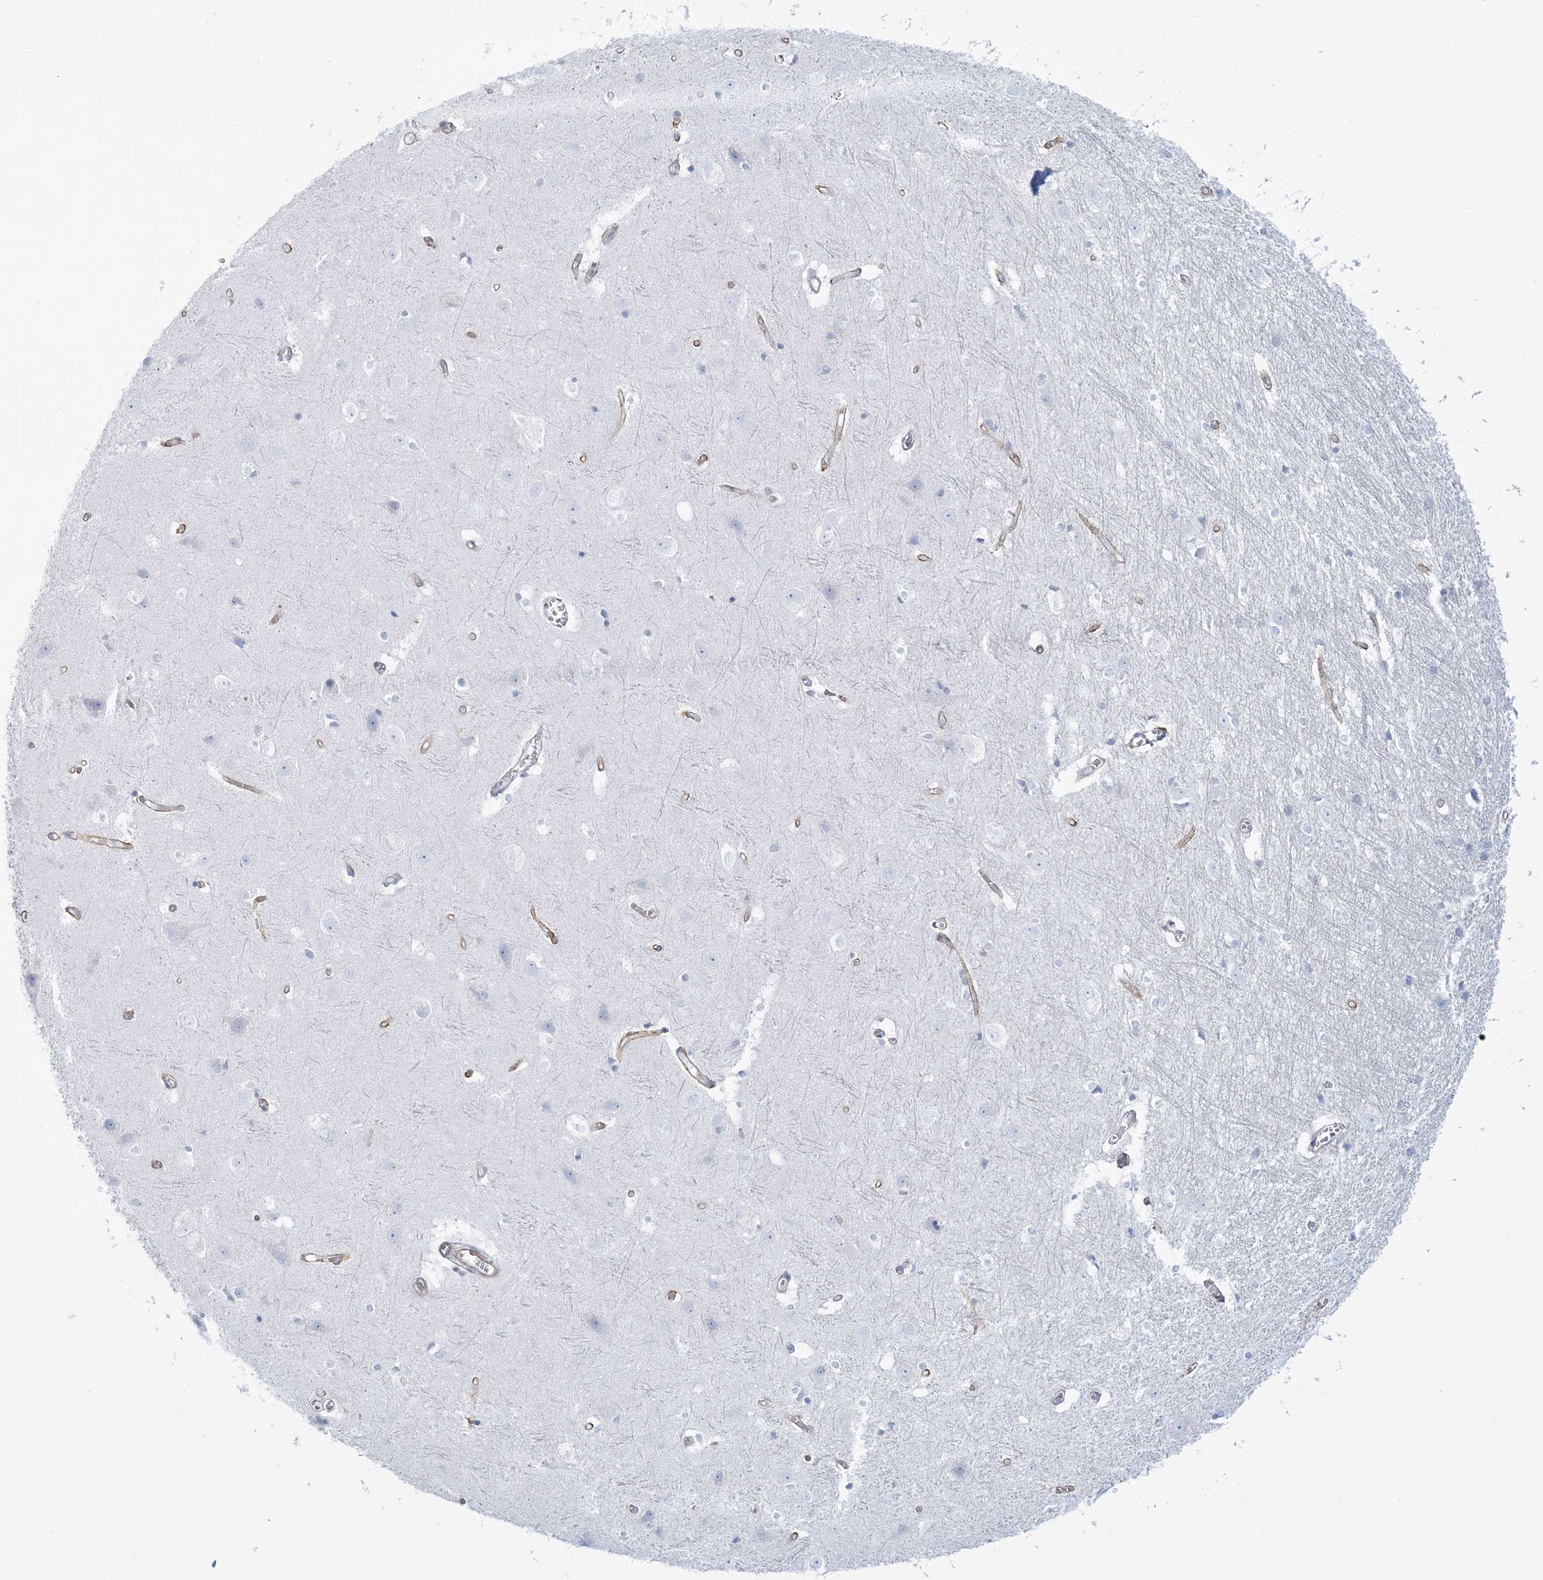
{"staining": {"intensity": "negative", "quantity": "none", "location": "none"}, "tissue": "cerebral cortex", "cell_type": "Endothelial cells", "image_type": "normal", "snomed": [{"axis": "morphology", "description": "Normal tissue, NOS"}, {"axis": "topography", "description": "Cerebral cortex"}], "caption": "High magnification brightfield microscopy of unremarkable cerebral cortex stained with DAB (brown) and counterstained with hematoxylin (blue): endothelial cells show no significant positivity.", "gene": "ADGB", "patient": {"sex": "male", "age": 54}}